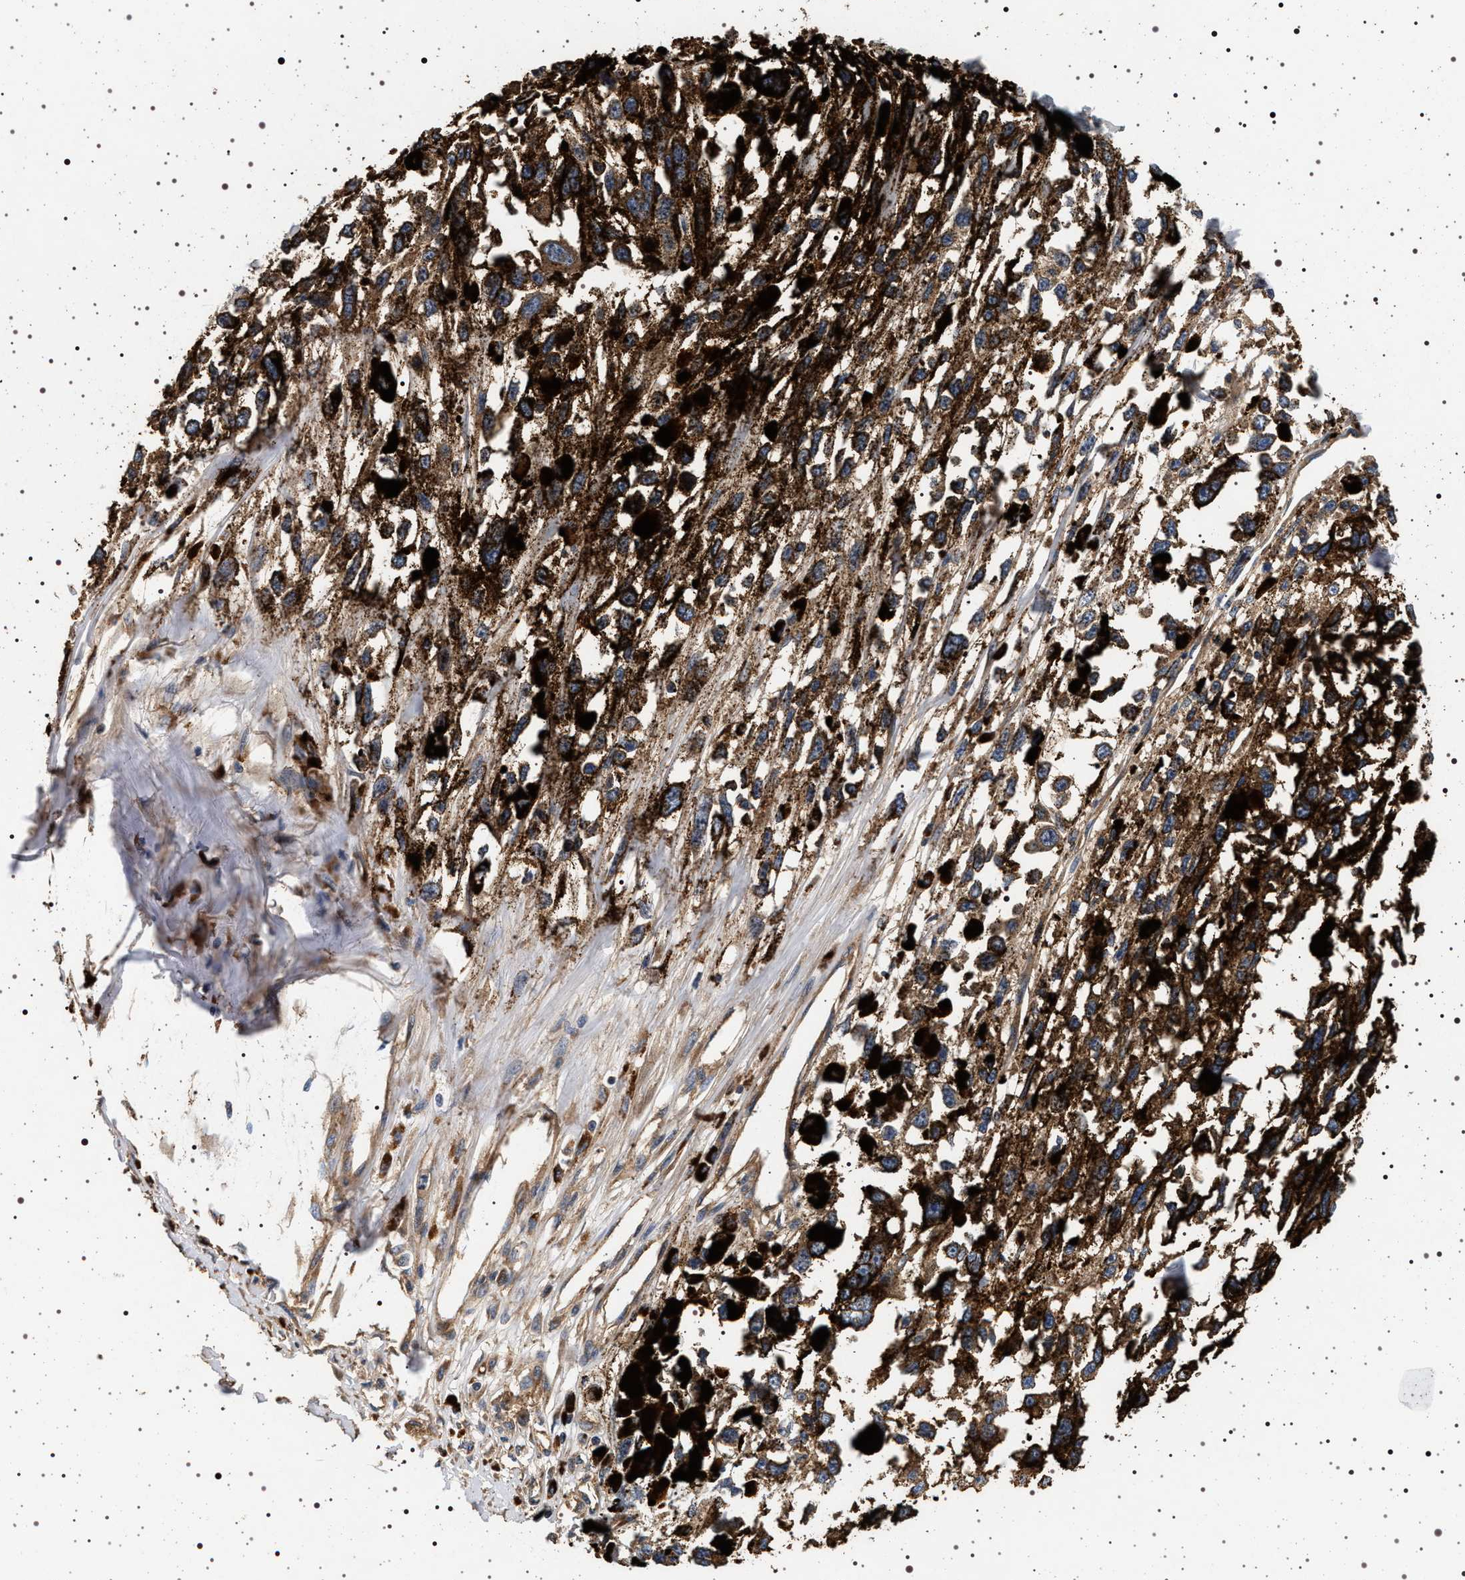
{"staining": {"intensity": "moderate", "quantity": ">75%", "location": "cytoplasmic/membranous"}, "tissue": "melanoma", "cell_type": "Tumor cells", "image_type": "cancer", "snomed": [{"axis": "morphology", "description": "Malignant melanoma, Metastatic site"}, {"axis": "topography", "description": "Lymph node"}], "caption": "Immunohistochemical staining of human malignant melanoma (metastatic site) displays moderate cytoplasmic/membranous protein staining in approximately >75% of tumor cells. (Stains: DAB in brown, nuclei in blue, Microscopy: brightfield microscopy at high magnification).", "gene": "DCBLD2", "patient": {"sex": "male", "age": 59}}